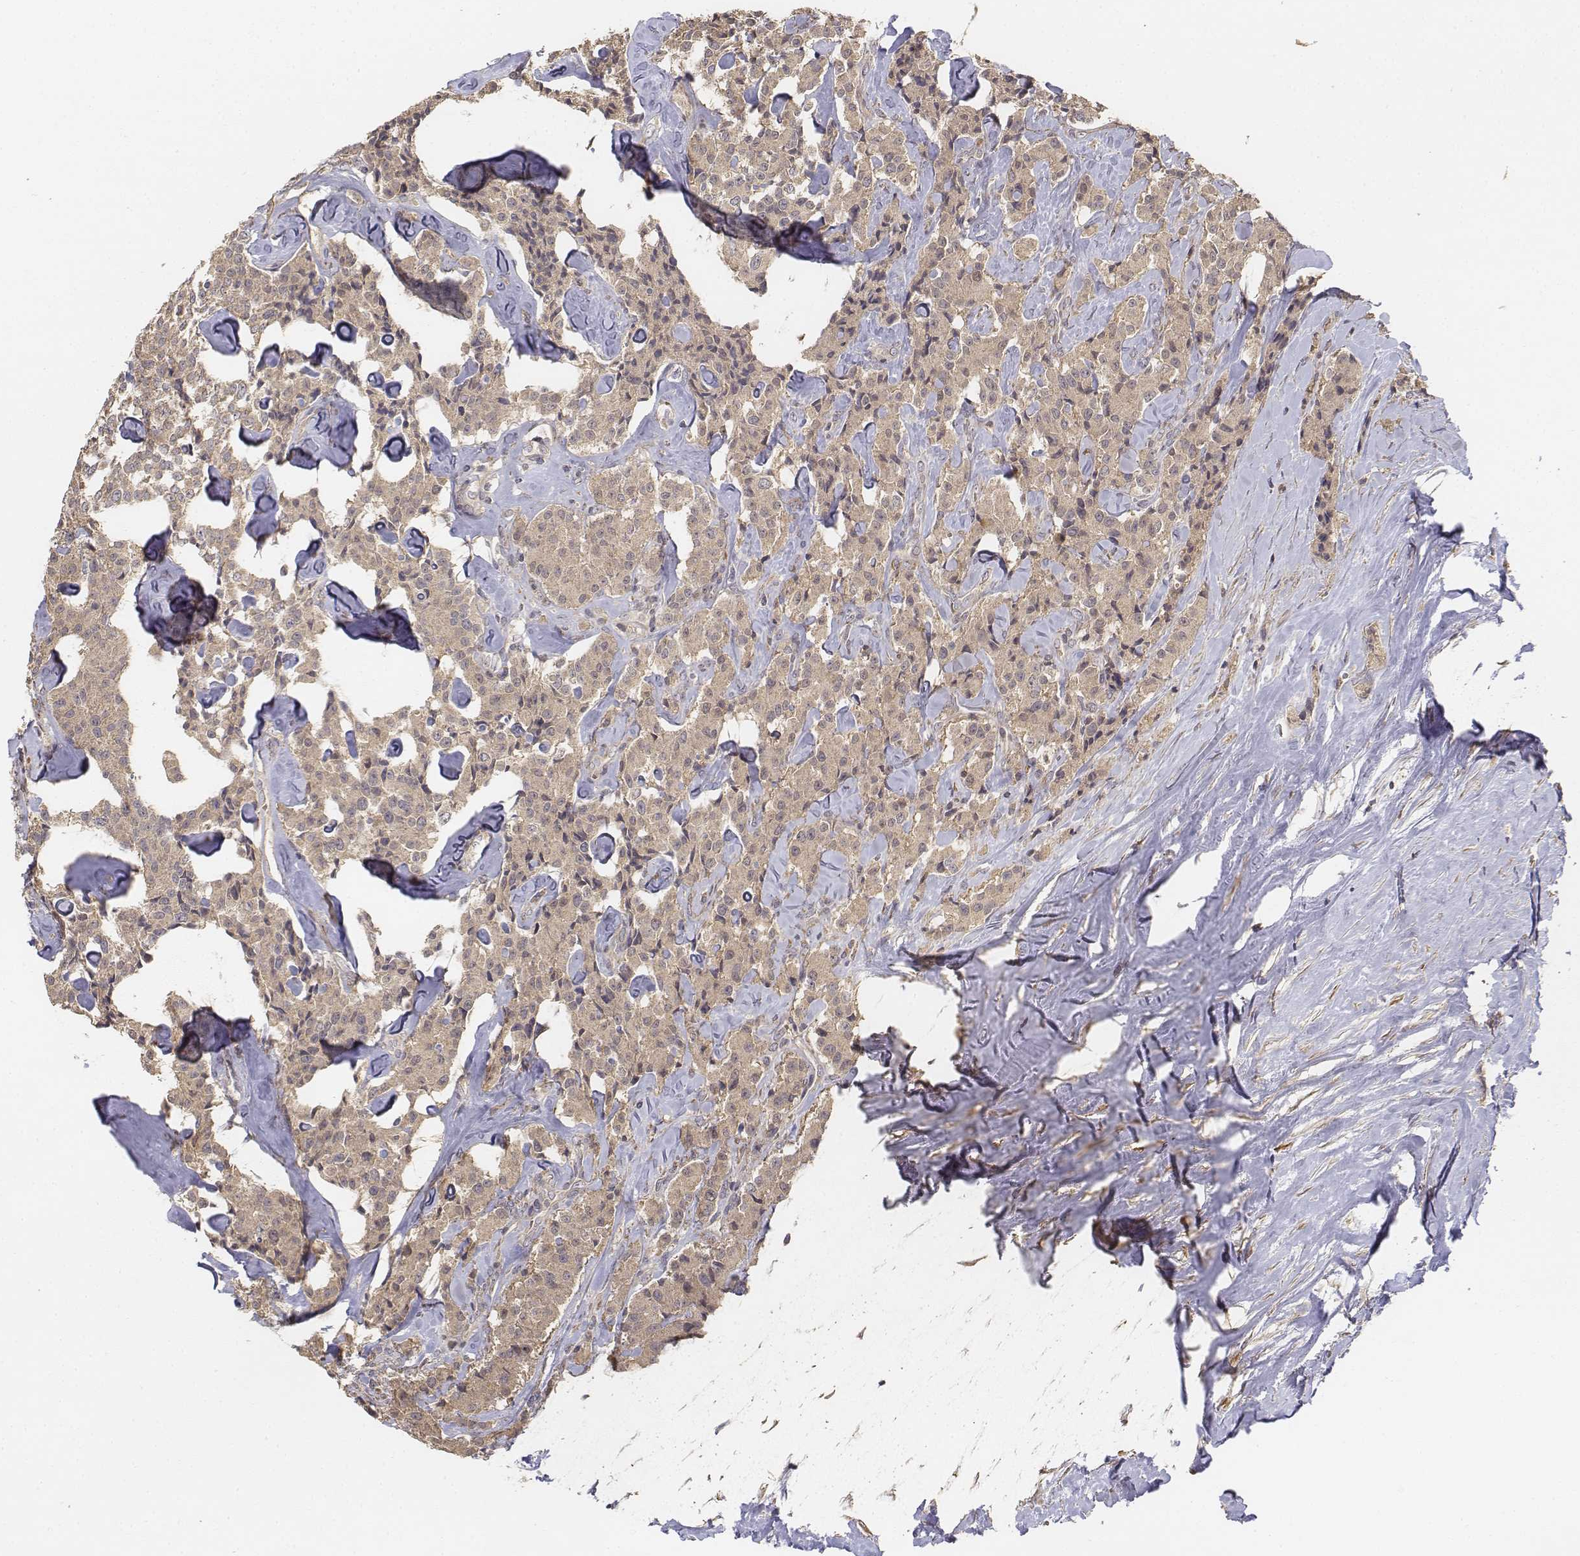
{"staining": {"intensity": "weak", "quantity": ">75%", "location": "cytoplasmic/membranous"}, "tissue": "carcinoid", "cell_type": "Tumor cells", "image_type": "cancer", "snomed": [{"axis": "morphology", "description": "Carcinoid, malignant, NOS"}, {"axis": "topography", "description": "Pancreas"}], "caption": "High-power microscopy captured an IHC image of carcinoid, revealing weak cytoplasmic/membranous positivity in about >75% of tumor cells.", "gene": "FBXO21", "patient": {"sex": "male", "age": 41}}